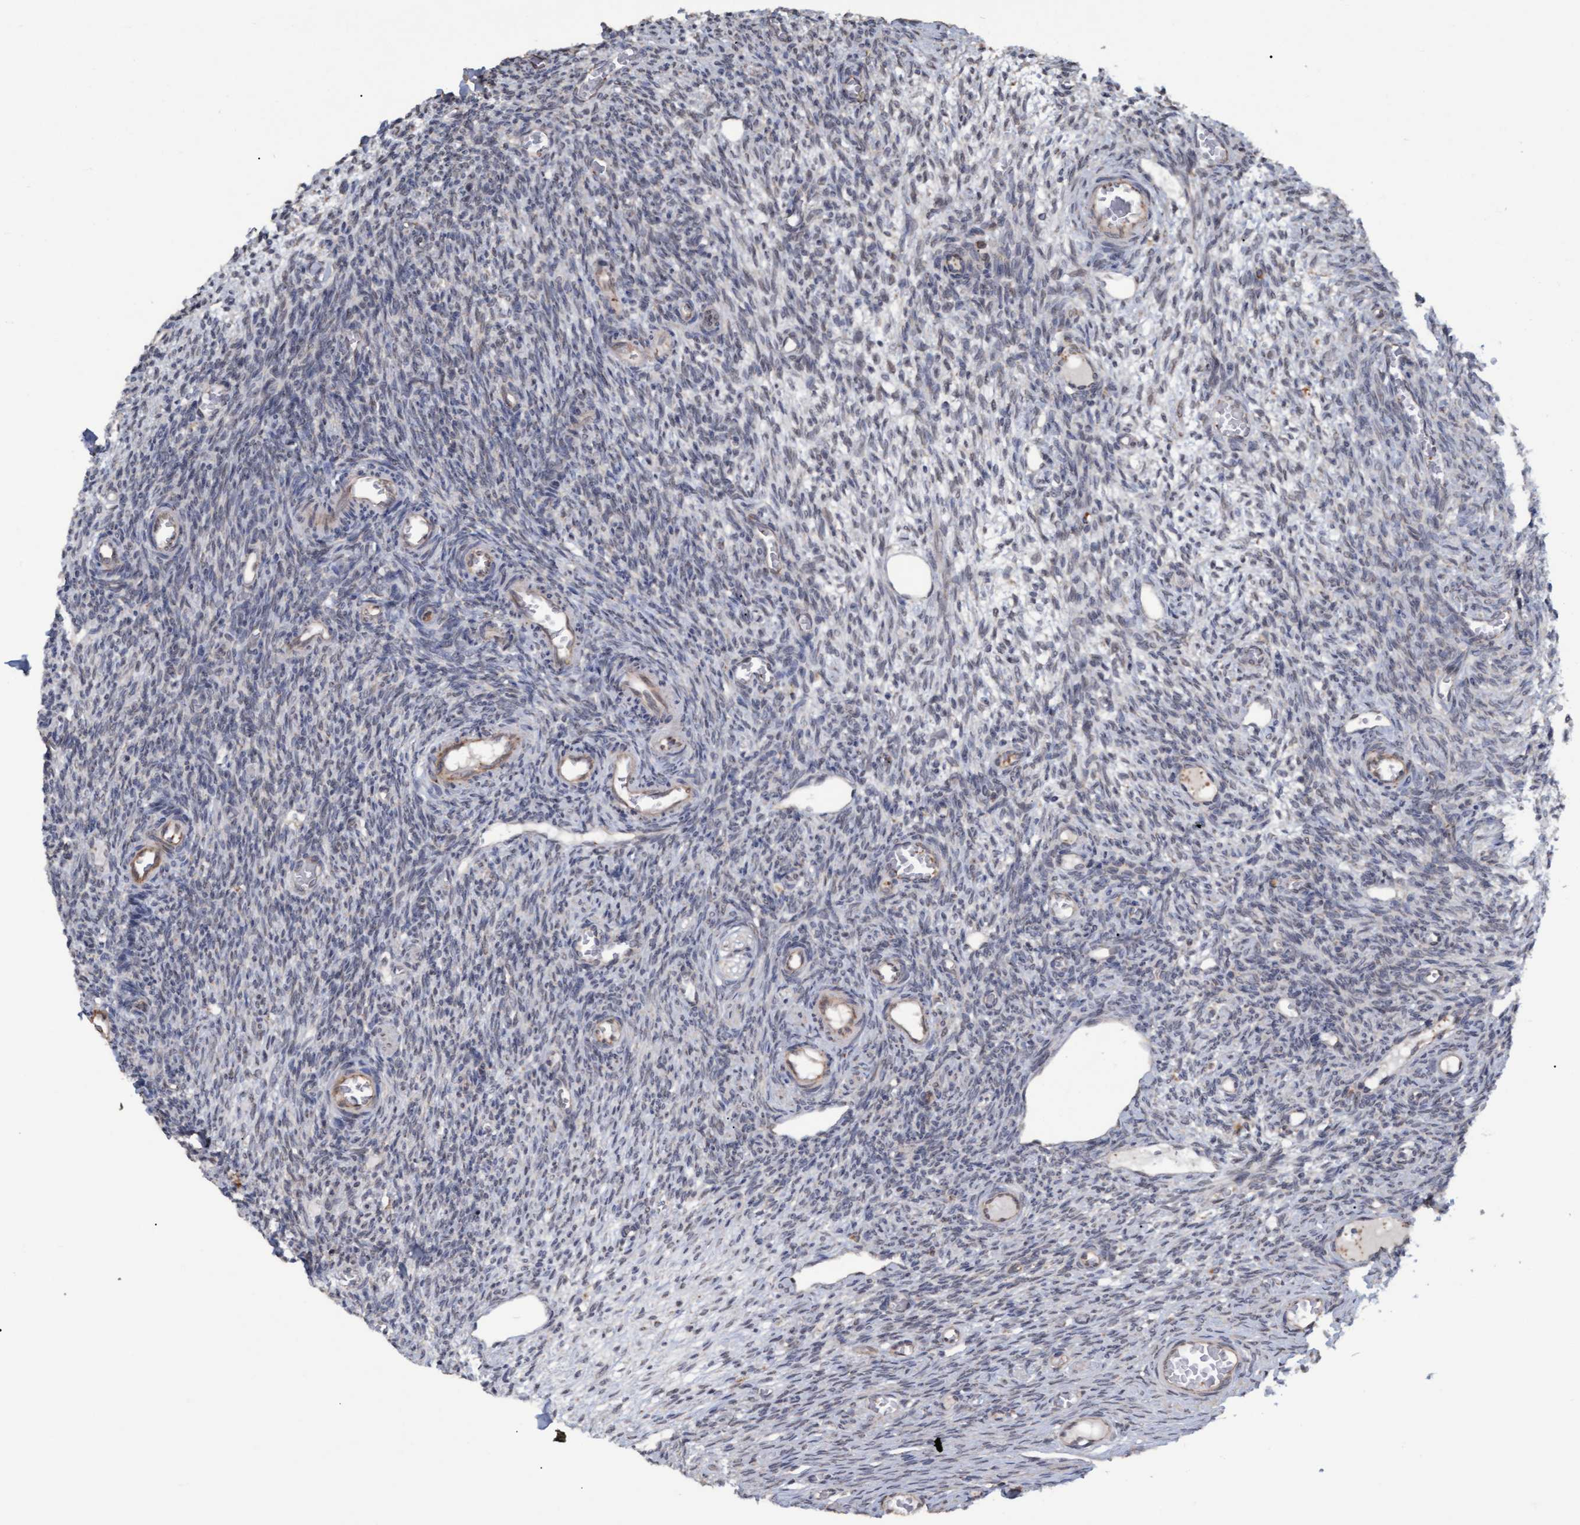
{"staining": {"intensity": "negative", "quantity": "none", "location": "none"}, "tissue": "ovary", "cell_type": "Ovarian stroma cells", "image_type": "normal", "snomed": [{"axis": "morphology", "description": "Normal tissue, NOS"}, {"axis": "topography", "description": "Ovary"}], "caption": "Ovarian stroma cells show no significant protein expression in benign ovary.", "gene": "MGLL", "patient": {"sex": "female", "age": 27}}